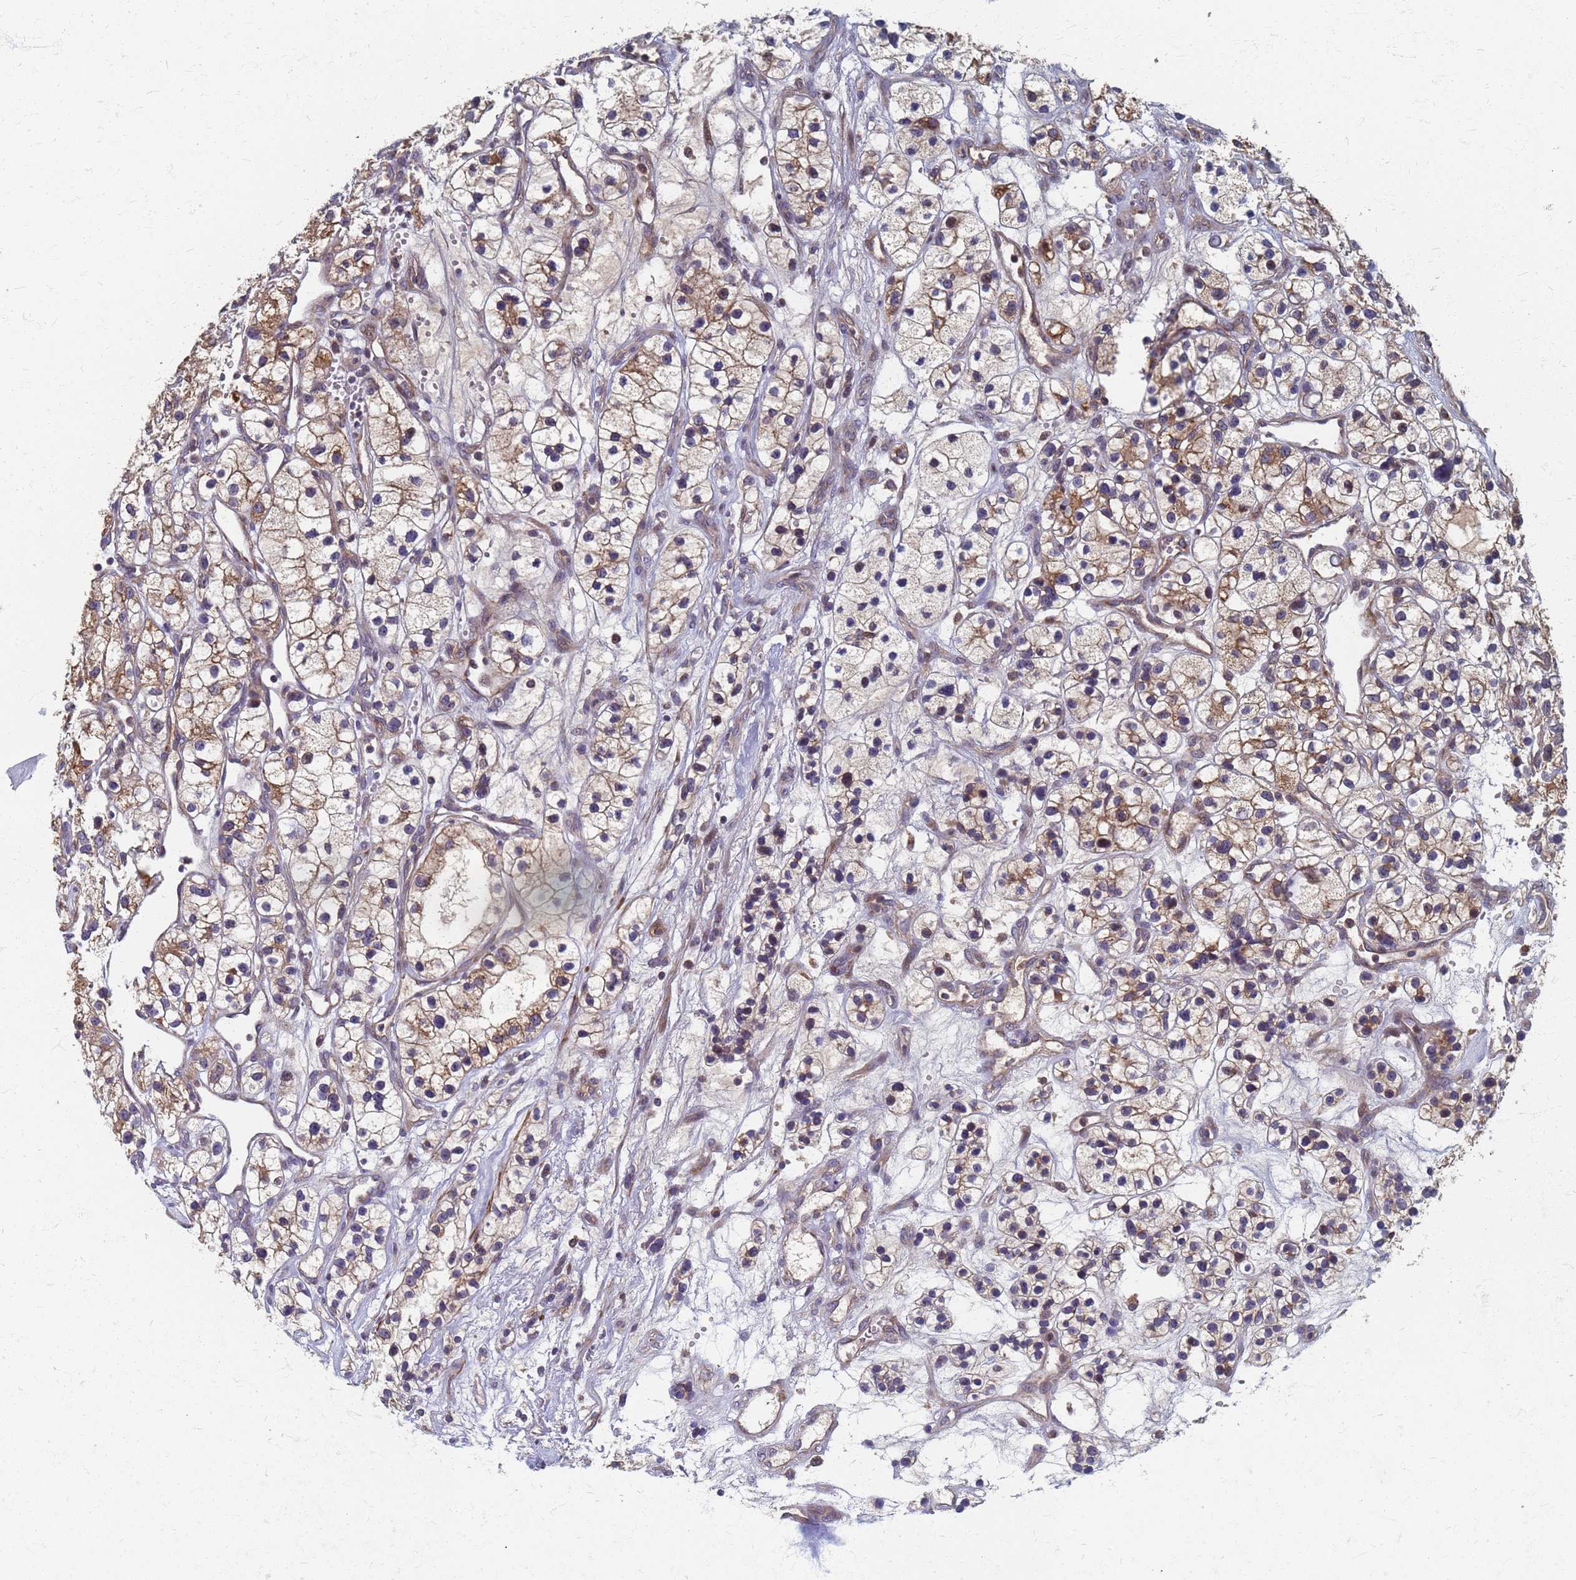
{"staining": {"intensity": "moderate", "quantity": "25%-75%", "location": "cytoplasmic/membranous"}, "tissue": "renal cancer", "cell_type": "Tumor cells", "image_type": "cancer", "snomed": [{"axis": "morphology", "description": "Adenocarcinoma, NOS"}, {"axis": "topography", "description": "Kidney"}], "caption": "DAB (3,3'-diaminobenzidine) immunohistochemical staining of human adenocarcinoma (renal) demonstrates moderate cytoplasmic/membranous protein expression in about 25%-75% of tumor cells. Using DAB (3,3'-diaminobenzidine) (brown) and hematoxylin (blue) stains, captured at high magnification using brightfield microscopy.", "gene": "ATPAF1", "patient": {"sex": "female", "age": 57}}